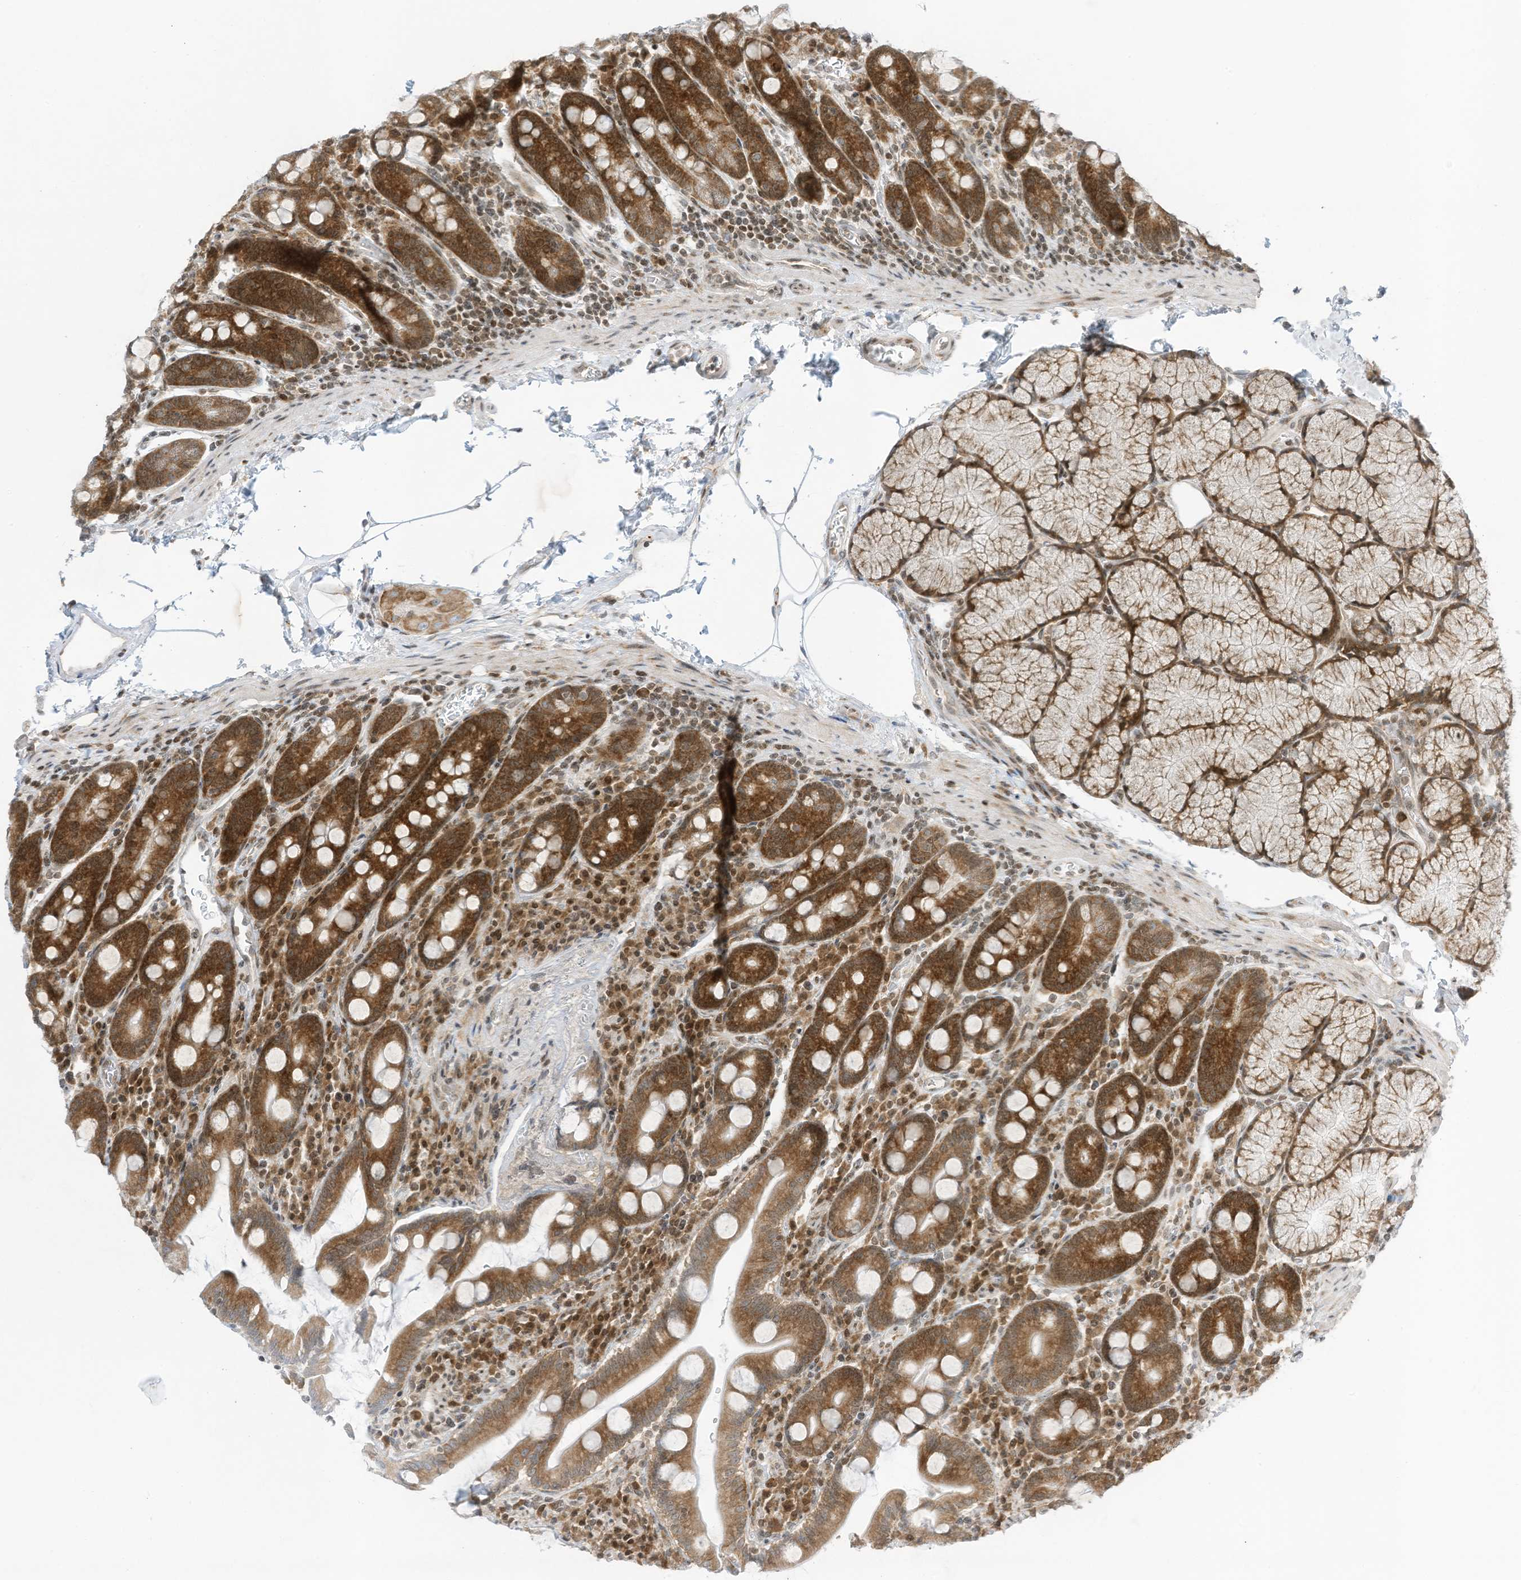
{"staining": {"intensity": "moderate", "quantity": ">75%", "location": "cytoplasmic/membranous,nuclear"}, "tissue": "duodenum", "cell_type": "Glandular cells", "image_type": "normal", "snomed": [{"axis": "morphology", "description": "Normal tissue, NOS"}, {"axis": "topography", "description": "Duodenum"}], "caption": "Glandular cells demonstrate medium levels of moderate cytoplasmic/membranous,nuclear positivity in about >75% of cells in unremarkable human duodenum. Using DAB (brown) and hematoxylin (blue) stains, captured at high magnification using brightfield microscopy.", "gene": "EDF1", "patient": {"sex": "male", "age": 35}}